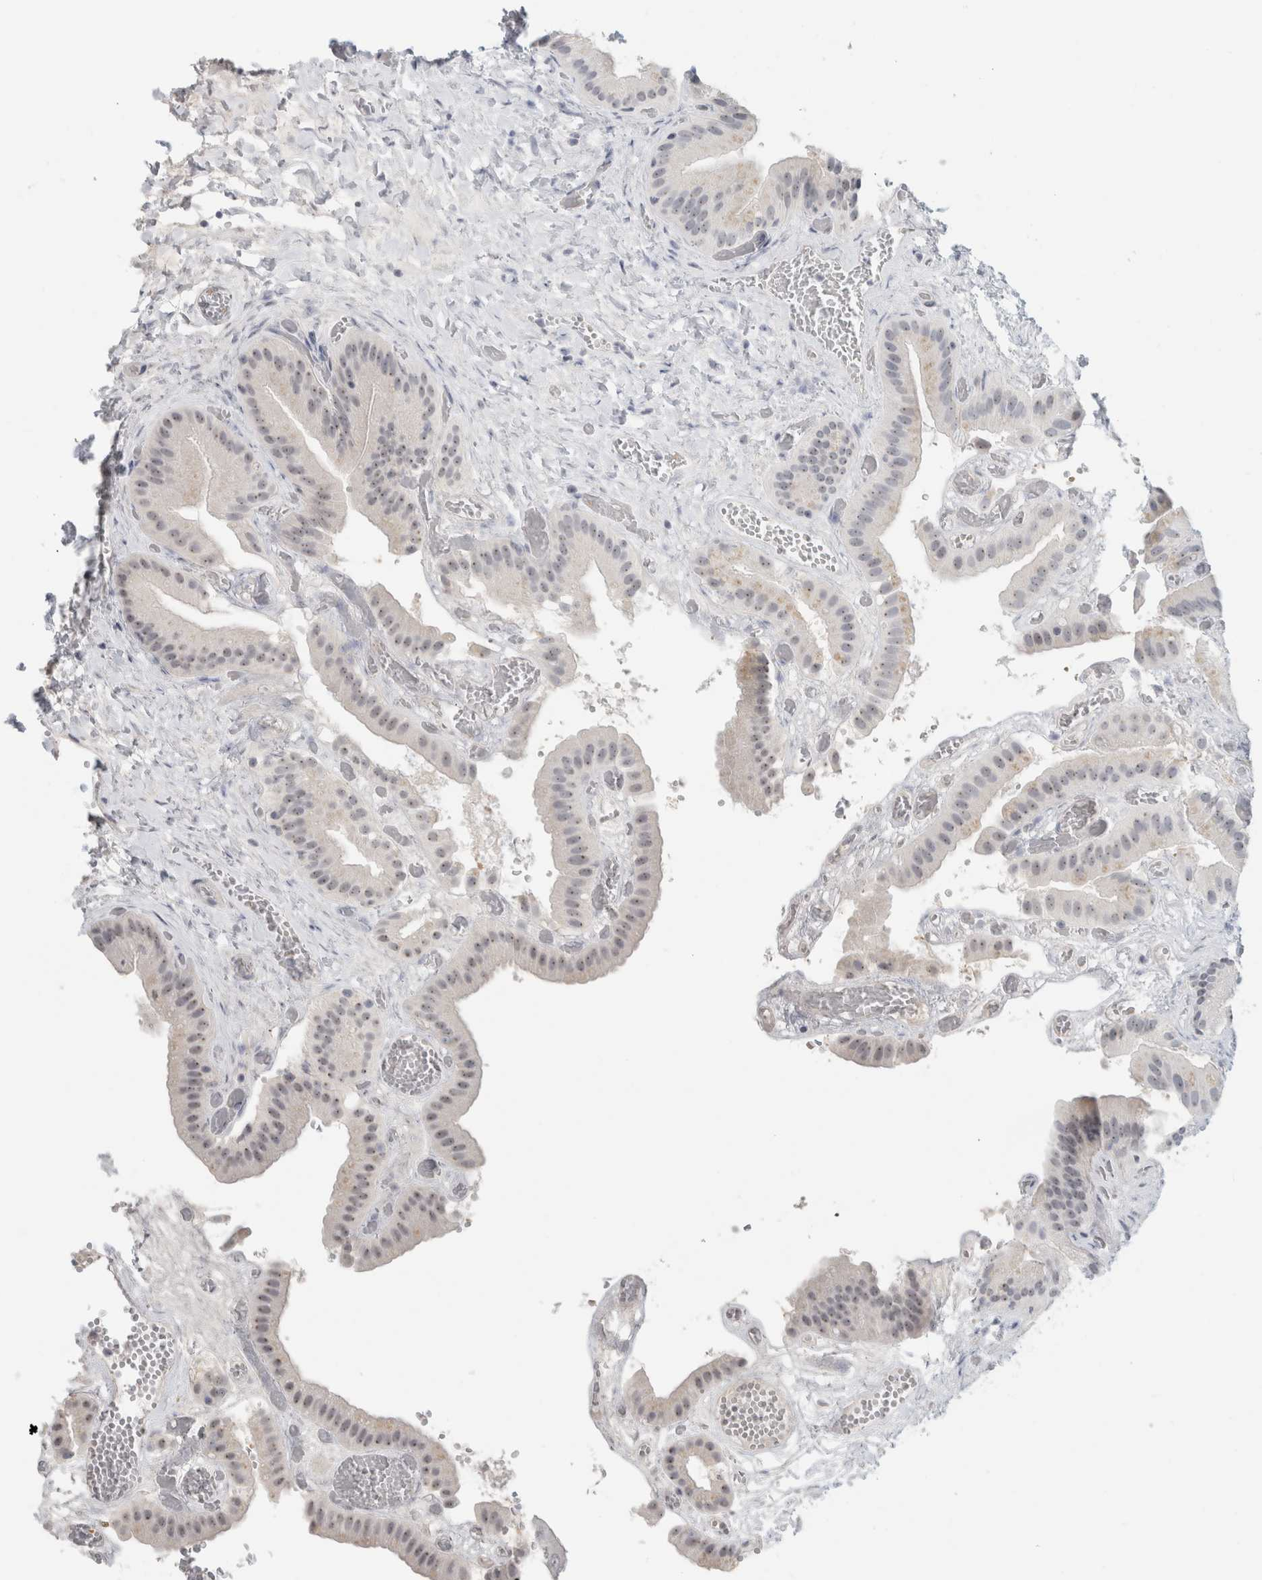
{"staining": {"intensity": "negative", "quantity": "none", "location": "none"}, "tissue": "gallbladder", "cell_type": "Glandular cells", "image_type": "normal", "snomed": [{"axis": "morphology", "description": "Normal tissue, NOS"}, {"axis": "topography", "description": "Gallbladder"}], "caption": "This is a micrograph of immunohistochemistry staining of unremarkable gallbladder, which shows no staining in glandular cells.", "gene": "FMR1NB", "patient": {"sex": "female", "age": 64}}